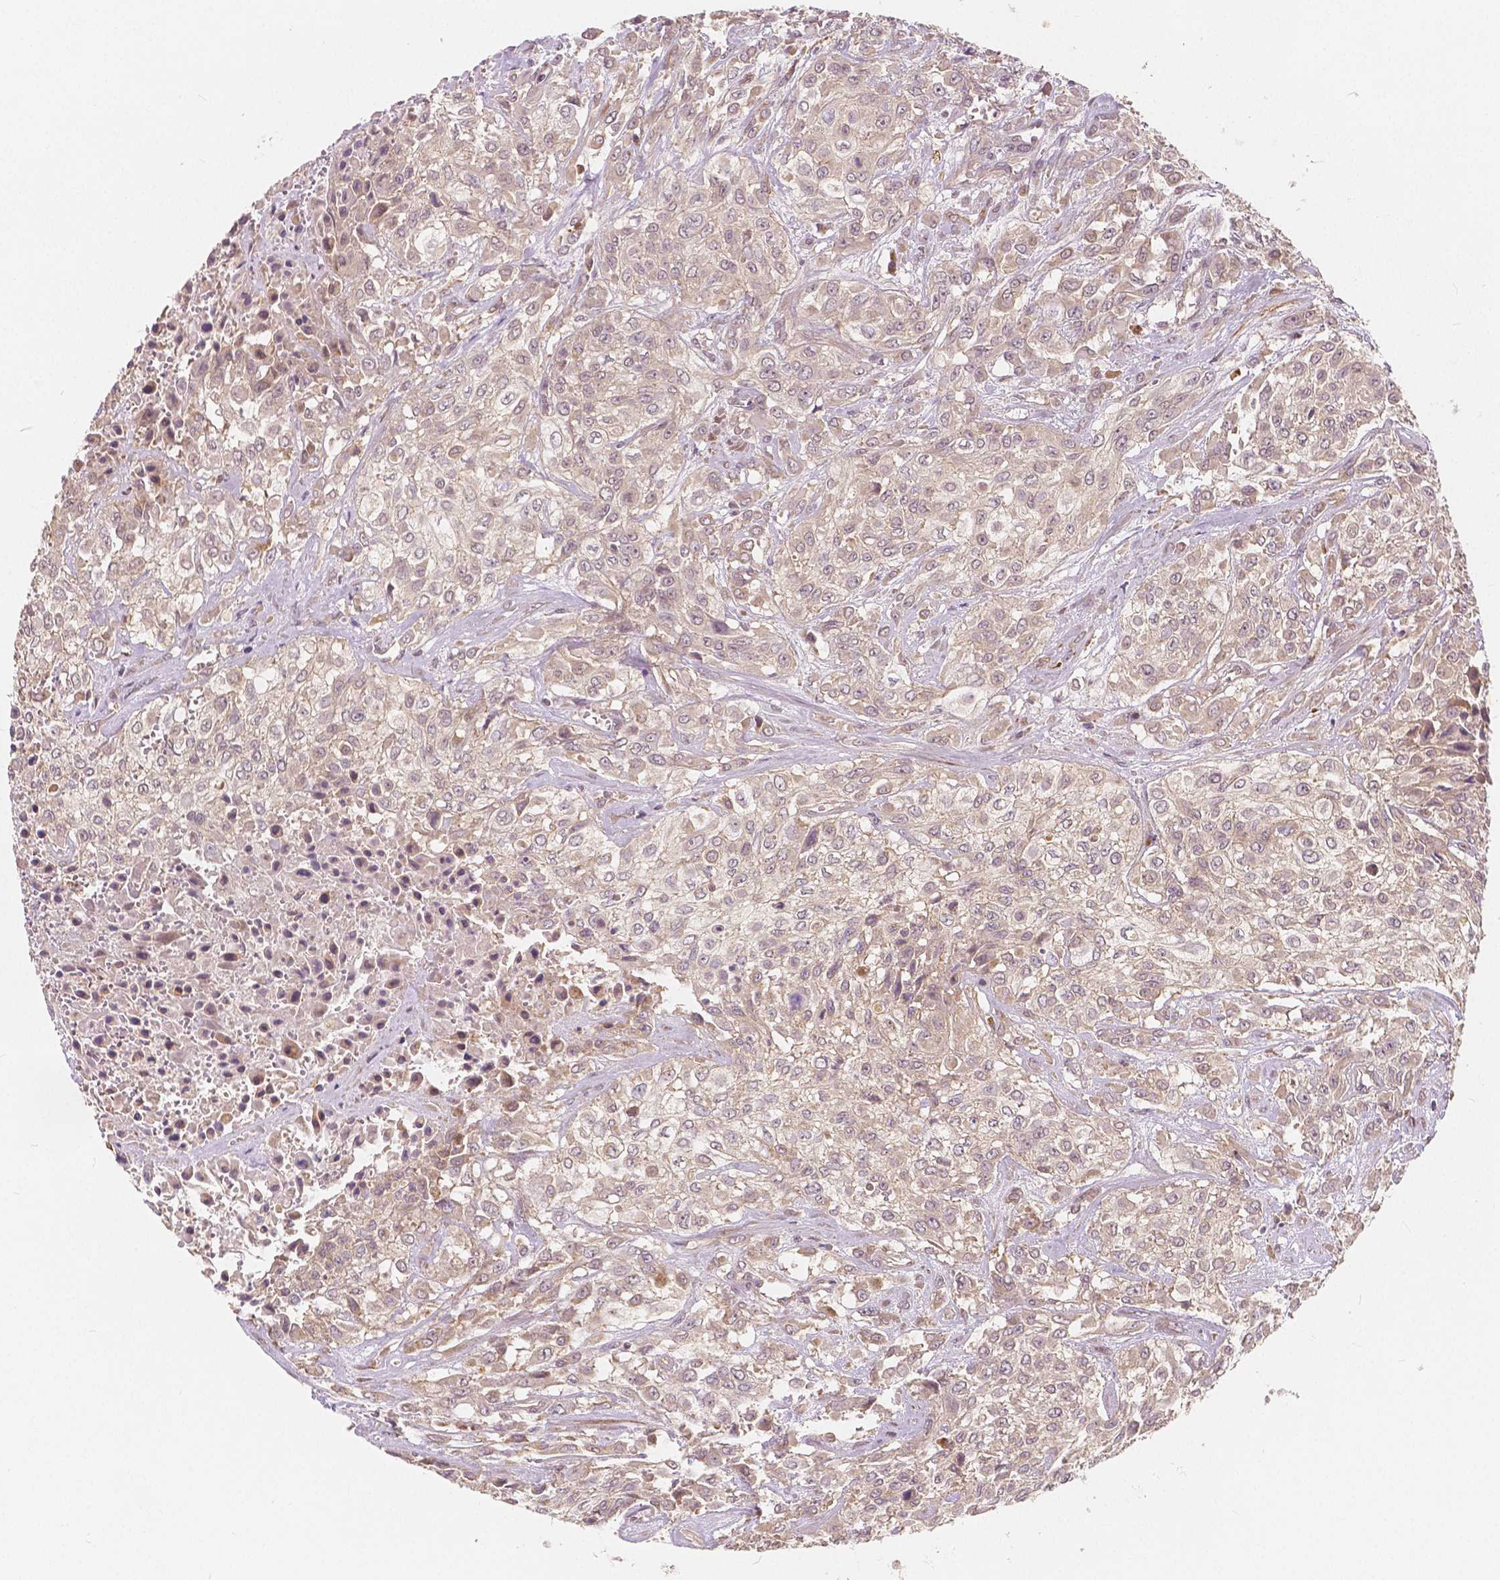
{"staining": {"intensity": "weak", "quantity": "<25%", "location": "cytoplasmic/membranous"}, "tissue": "urothelial cancer", "cell_type": "Tumor cells", "image_type": "cancer", "snomed": [{"axis": "morphology", "description": "Urothelial carcinoma, High grade"}, {"axis": "topography", "description": "Urinary bladder"}], "caption": "High power microscopy image of an IHC histopathology image of urothelial cancer, revealing no significant staining in tumor cells.", "gene": "SNX12", "patient": {"sex": "male", "age": 57}}